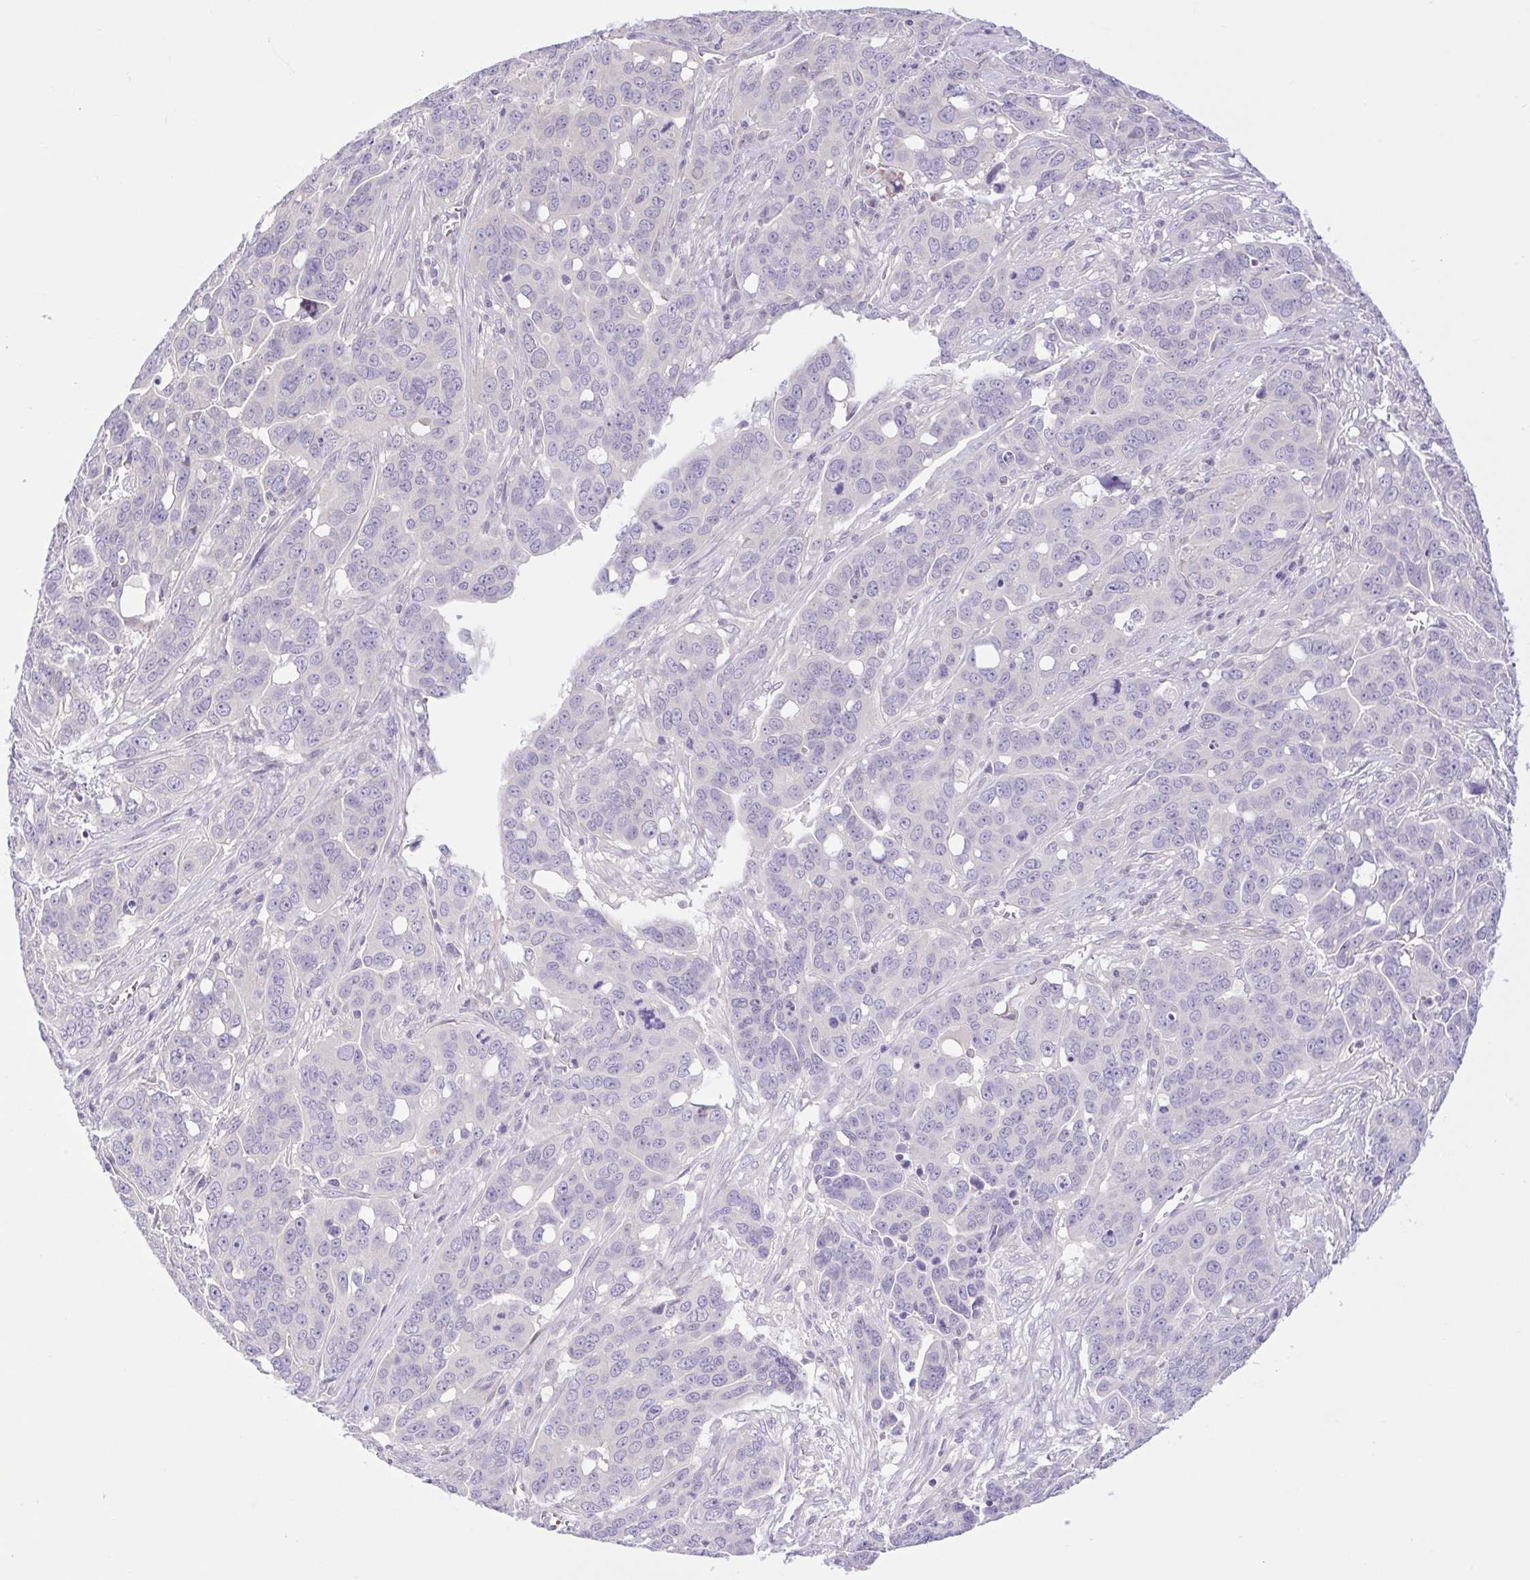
{"staining": {"intensity": "negative", "quantity": "none", "location": "none"}, "tissue": "ovarian cancer", "cell_type": "Tumor cells", "image_type": "cancer", "snomed": [{"axis": "morphology", "description": "Carcinoma, endometroid"}, {"axis": "topography", "description": "Ovary"}], "caption": "Protein analysis of ovarian cancer exhibits no significant expression in tumor cells.", "gene": "FAM177B", "patient": {"sex": "female", "age": 78}}